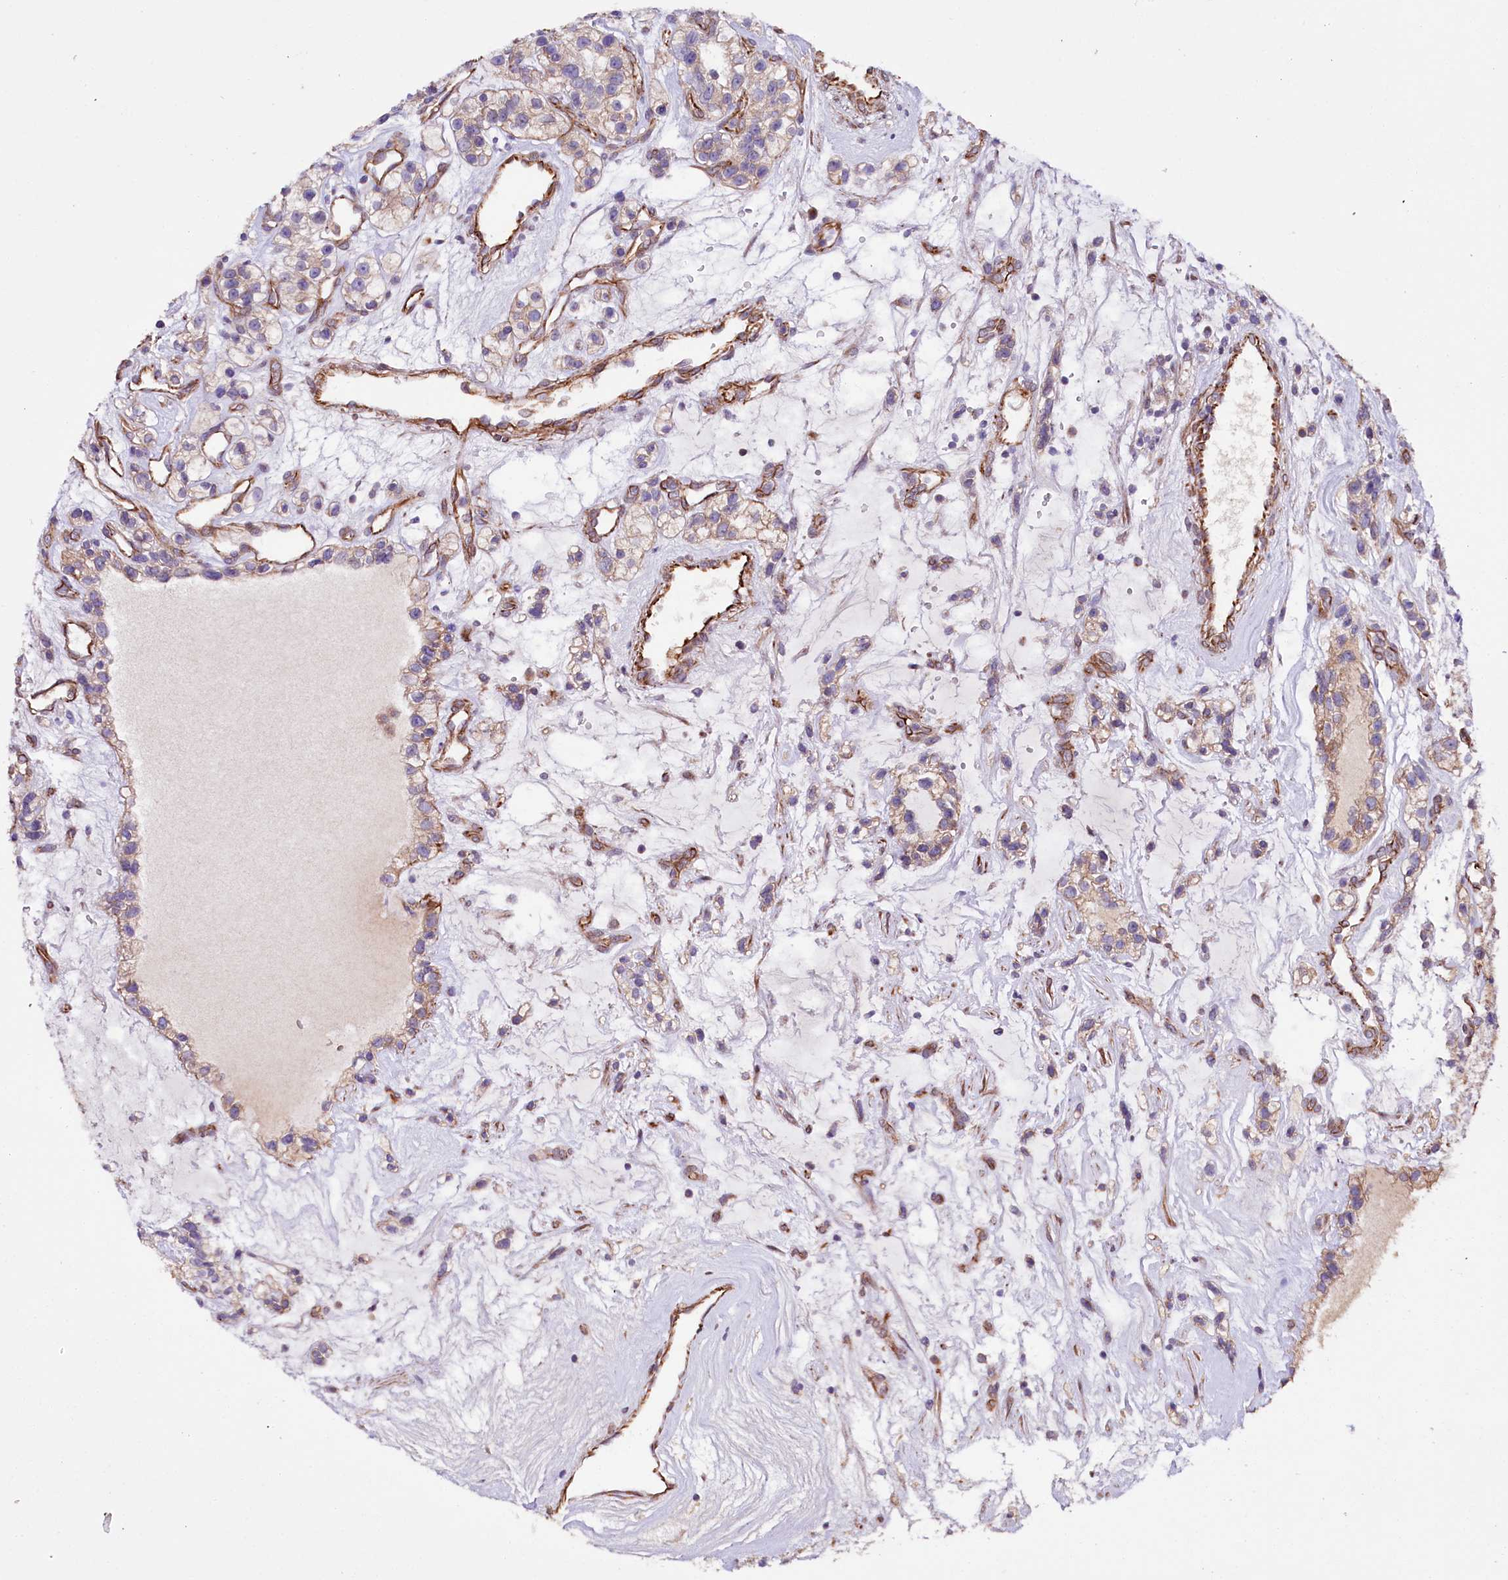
{"staining": {"intensity": "weak", "quantity": ">75%", "location": "cytoplasmic/membranous"}, "tissue": "renal cancer", "cell_type": "Tumor cells", "image_type": "cancer", "snomed": [{"axis": "morphology", "description": "Adenocarcinoma, NOS"}, {"axis": "topography", "description": "Kidney"}], "caption": "DAB immunohistochemical staining of adenocarcinoma (renal) shows weak cytoplasmic/membranous protein staining in about >75% of tumor cells.", "gene": "TTC12", "patient": {"sex": "female", "age": 57}}